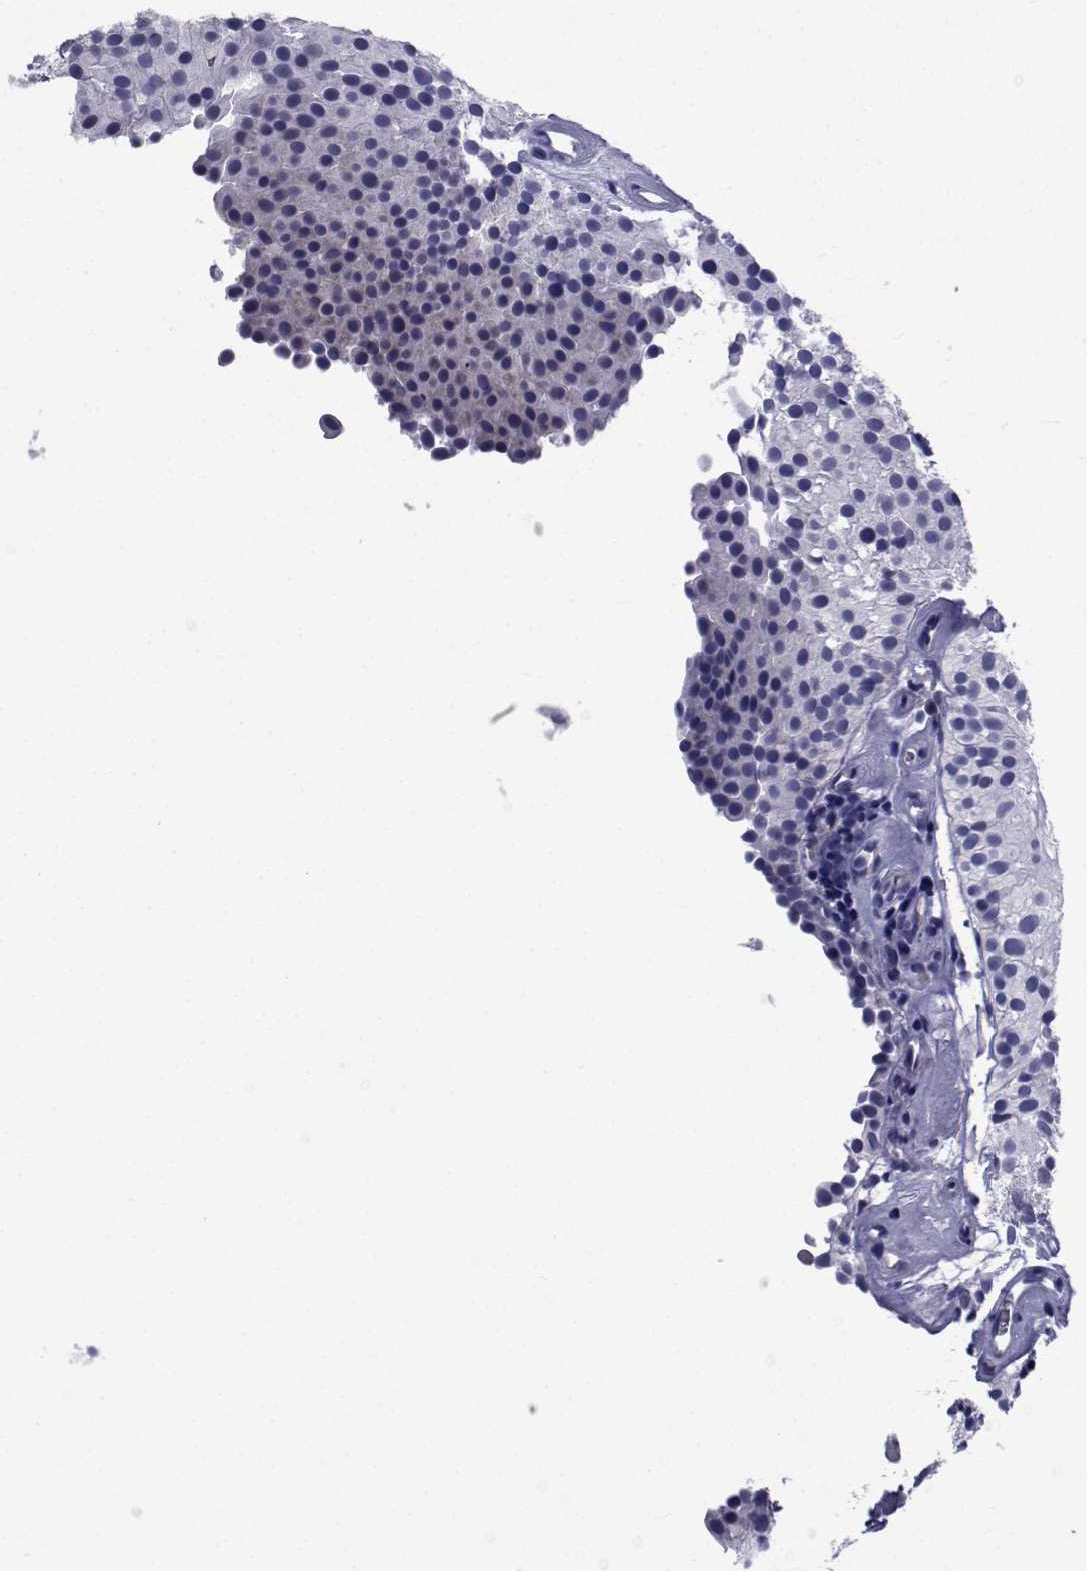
{"staining": {"intensity": "negative", "quantity": "none", "location": "none"}, "tissue": "urothelial cancer", "cell_type": "Tumor cells", "image_type": "cancer", "snomed": [{"axis": "morphology", "description": "Urothelial carcinoma, Low grade"}, {"axis": "topography", "description": "Urinary bladder"}], "caption": "This is an IHC micrograph of human low-grade urothelial carcinoma. There is no positivity in tumor cells.", "gene": "ROPN1", "patient": {"sex": "female", "age": 87}}